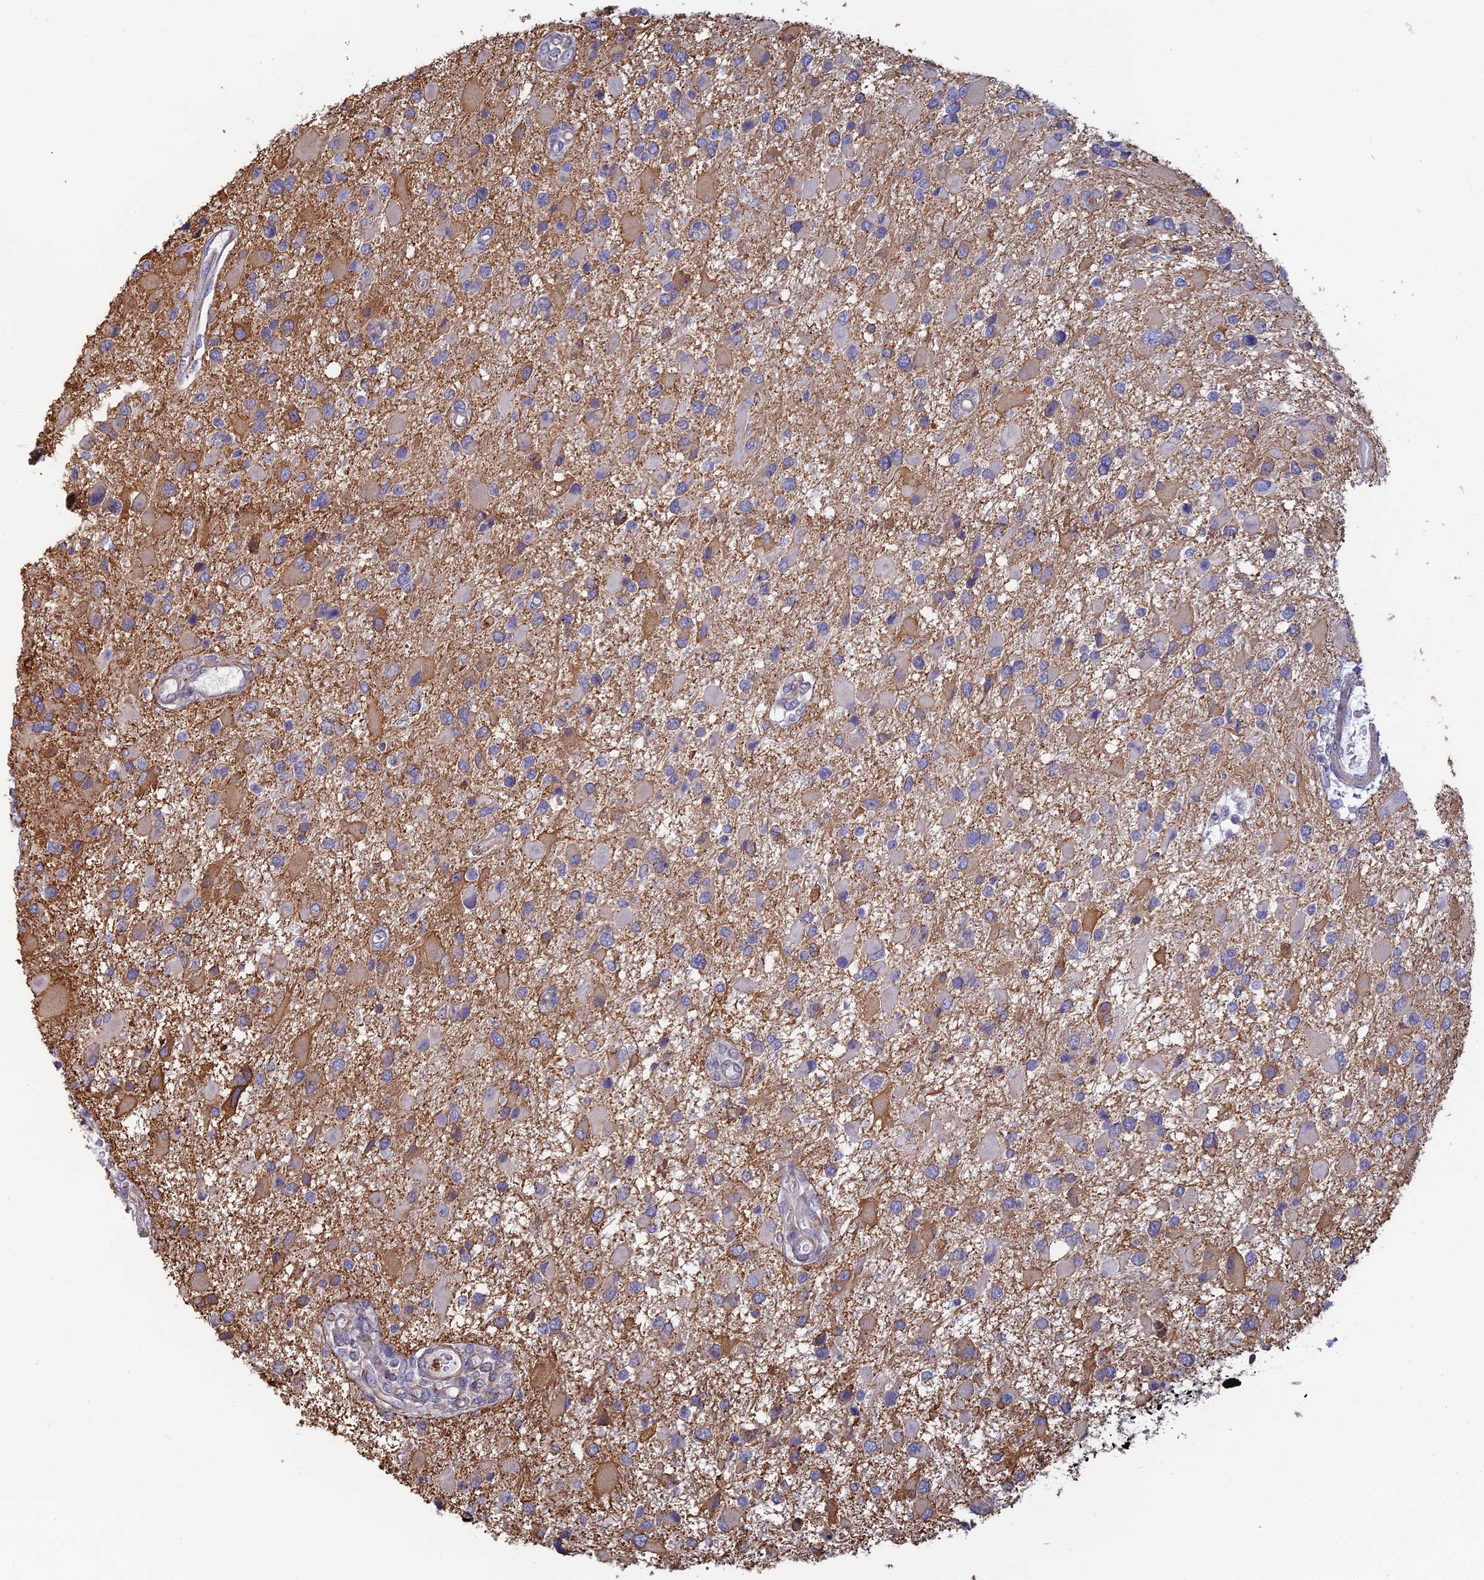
{"staining": {"intensity": "moderate", "quantity": "<25%", "location": "cytoplasmic/membranous"}, "tissue": "glioma", "cell_type": "Tumor cells", "image_type": "cancer", "snomed": [{"axis": "morphology", "description": "Glioma, malignant, High grade"}, {"axis": "topography", "description": "Brain"}], "caption": "This is a histology image of immunohistochemistry (IHC) staining of glioma, which shows moderate expression in the cytoplasmic/membranous of tumor cells.", "gene": "PCDHA5", "patient": {"sex": "male", "age": 53}}